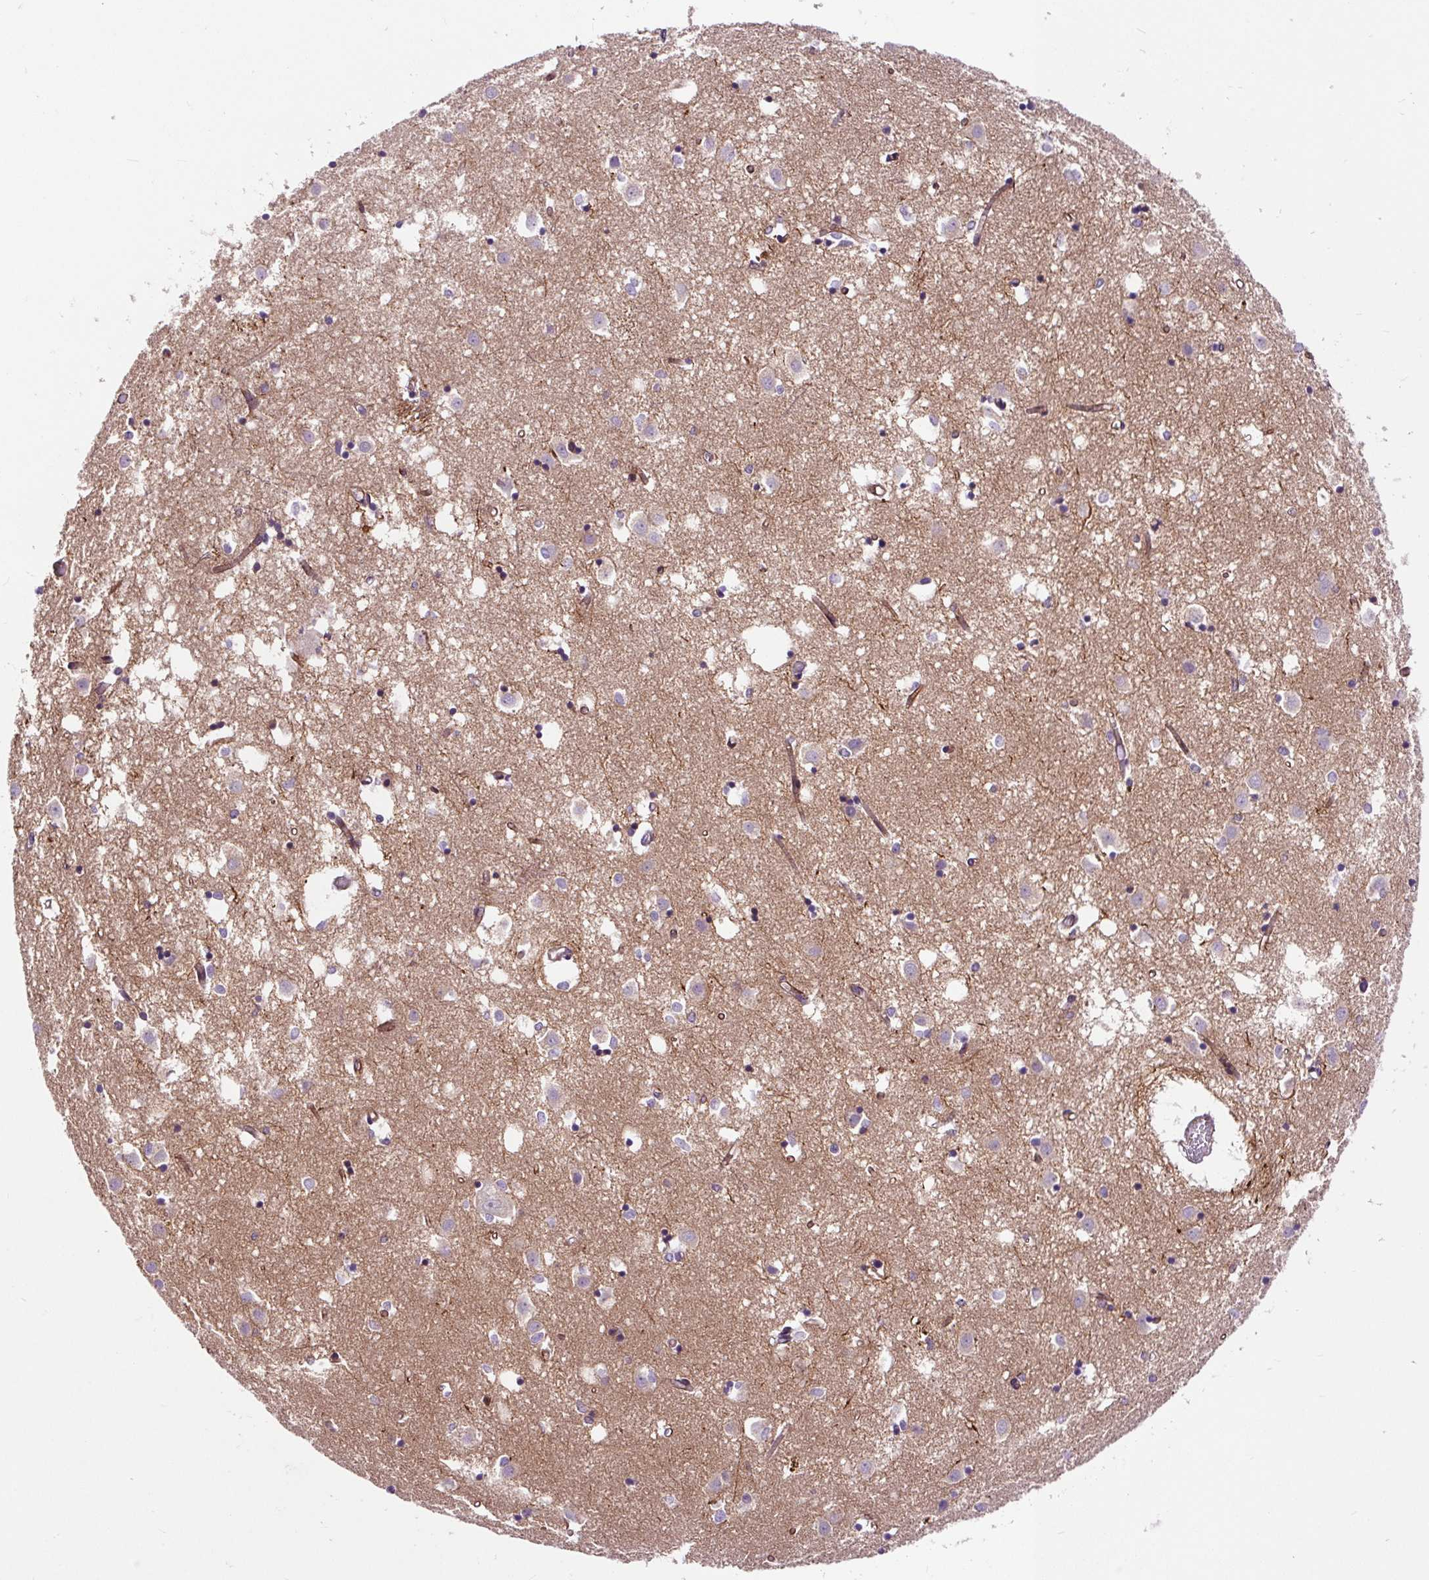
{"staining": {"intensity": "weak", "quantity": "25%-75%", "location": "cytoplasmic/membranous"}, "tissue": "caudate", "cell_type": "Glial cells", "image_type": "normal", "snomed": [{"axis": "morphology", "description": "Normal tissue, NOS"}, {"axis": "topography", "description": "Lateral ventricle wall"}], "caption": "Protein positivity by IHC demonstrates weak cytoplasmic/membranous positivity in about 25%-75% of glial cells in unremarkable caudate. The protein of interest is shown in brown color, while the nuclei are stained blue.", "gene": "PCDHGB3", "patient": {"sex": "male", "age": 70}}